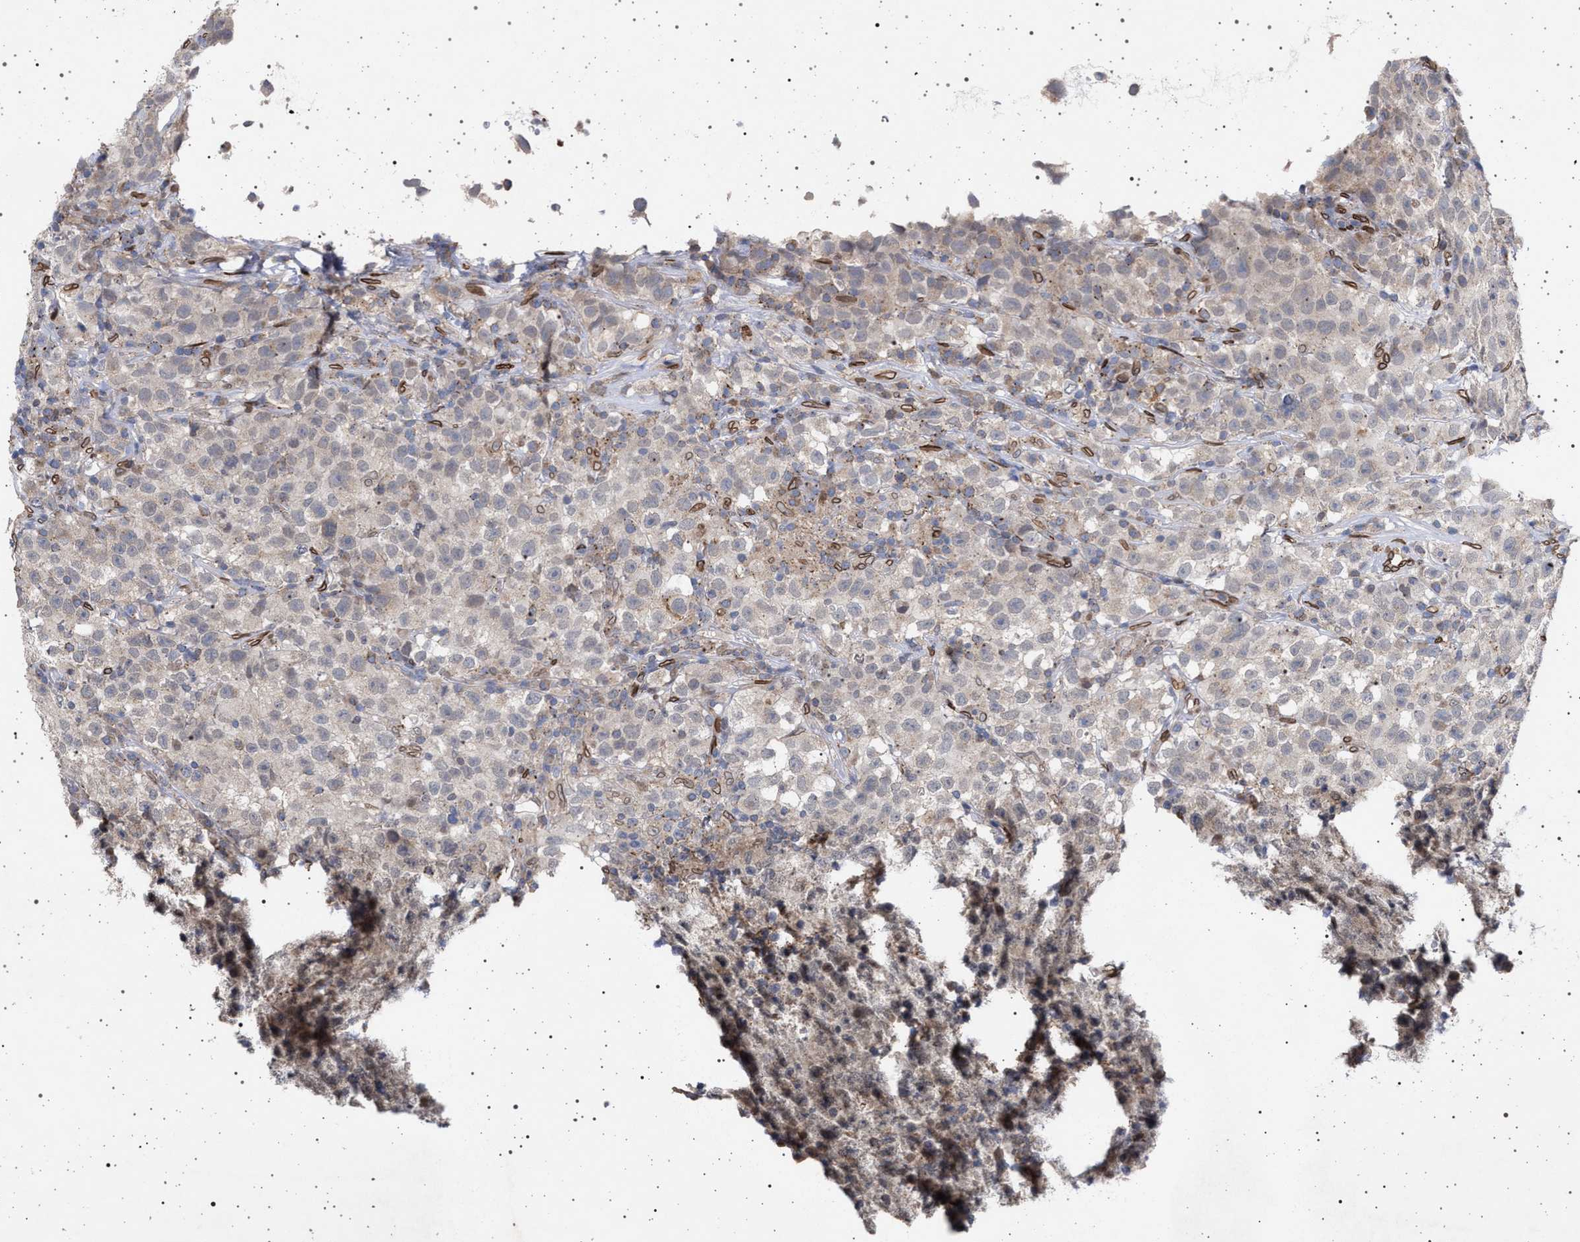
{"staining": {"intensity": "negative", "quantity": "none", "location": "none"}, "tissue": "testis cancer", "cell_type": "Tumor cells", "image_type": "cancer", "snomed": [{"axis": "morphology", "description": "Seminoma, NOS"}, {"axis": "topography", "description": "Testis"}], "caption": "Tumor cells are negative for protein expression in human testis seminoma.", "gene": "ING2", "patient": {"sex": "male", "age": 22}}